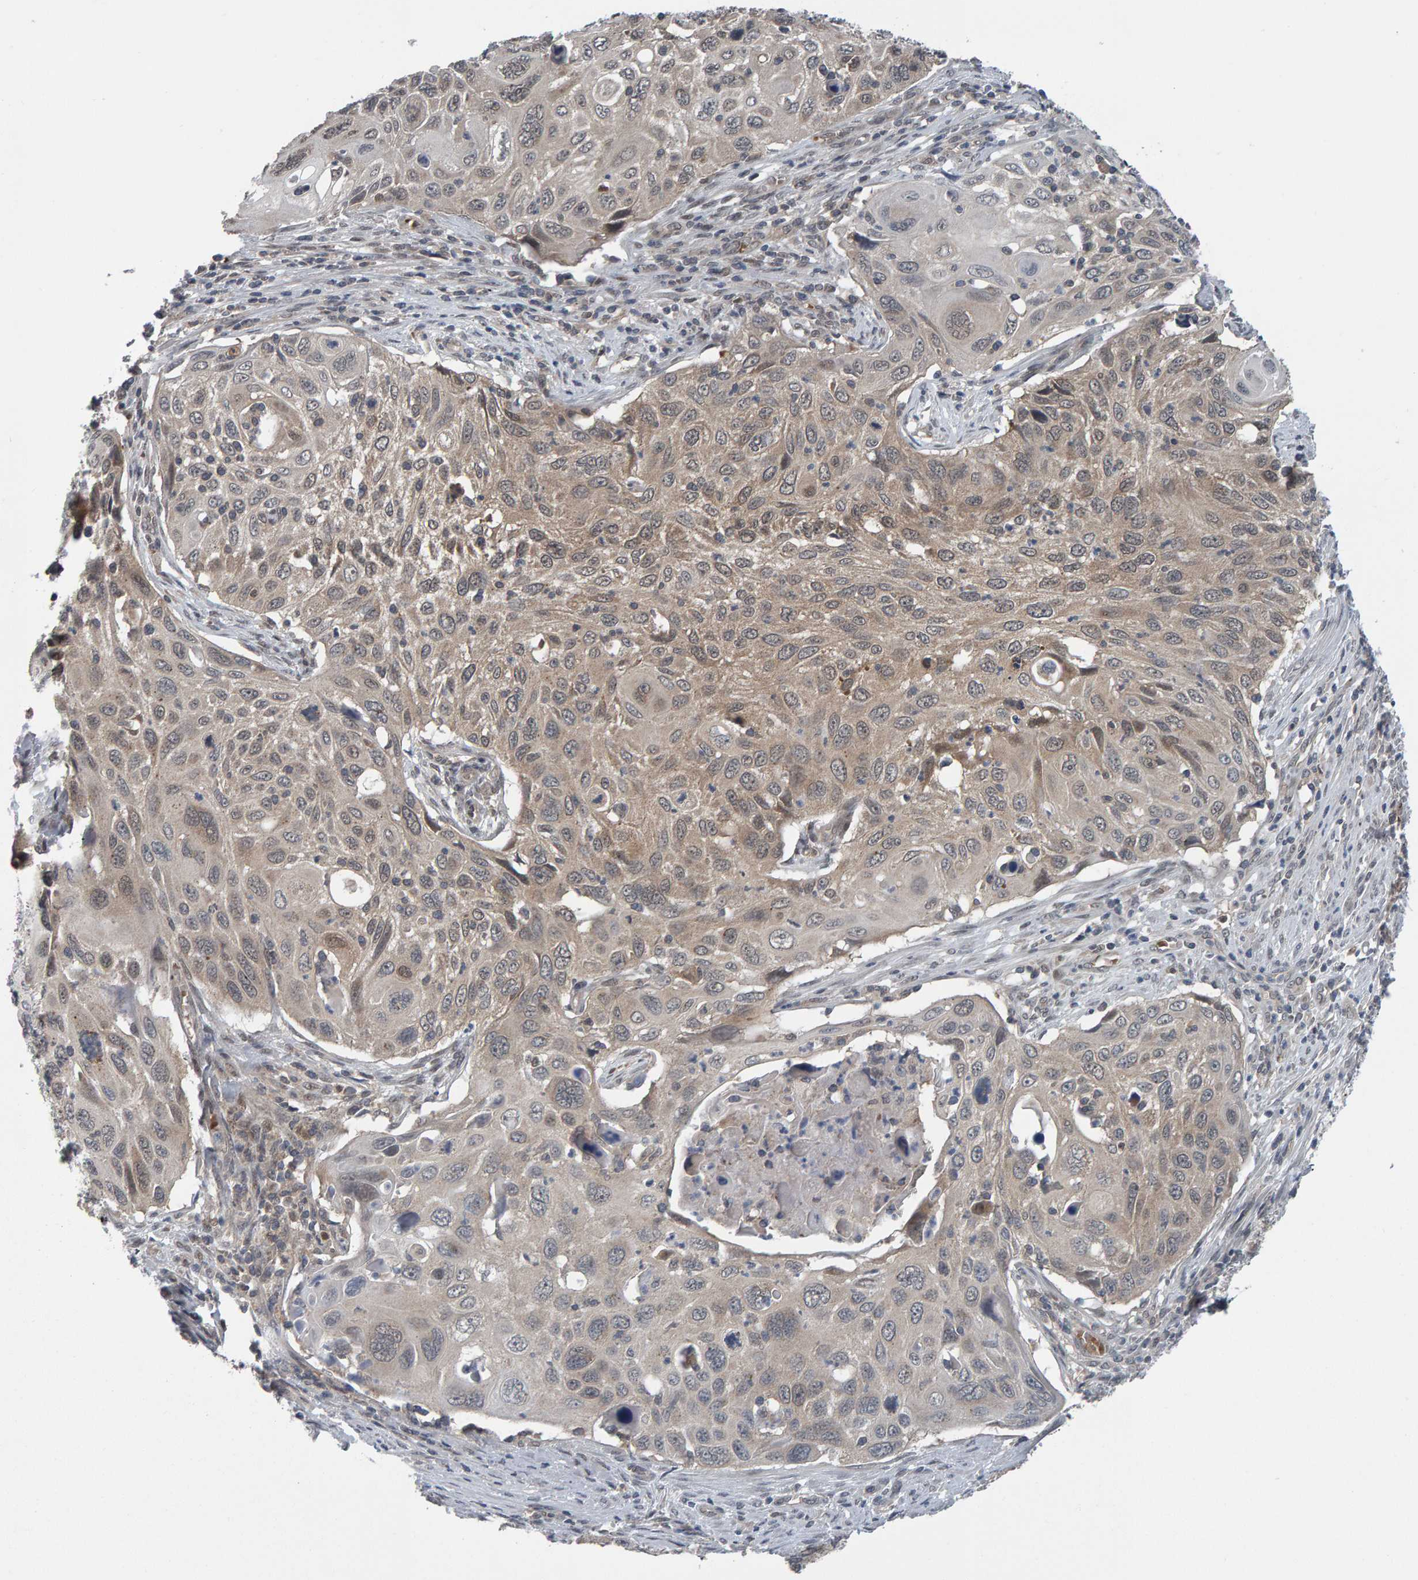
{"staining": {"intensity": "weak", "quantity": "25%-75%", "location": "cytoplasmic/membranous"}, "tissue": "cervical cancer", "cell_type": "Tumor cells", "image_type": "cancer", "snomed": [{"axis": "morphology", "description": "Squamous cell carcinoma, NOS"}, {"axis": "topography", "description": "Cervix"}], "caption": "Human squamous cell carcinoma (cervical) stained with a protein marker reveals weak staining in tumor cells.", "gene": "COASY", "patient": {"sex": "female", "age": 70}}